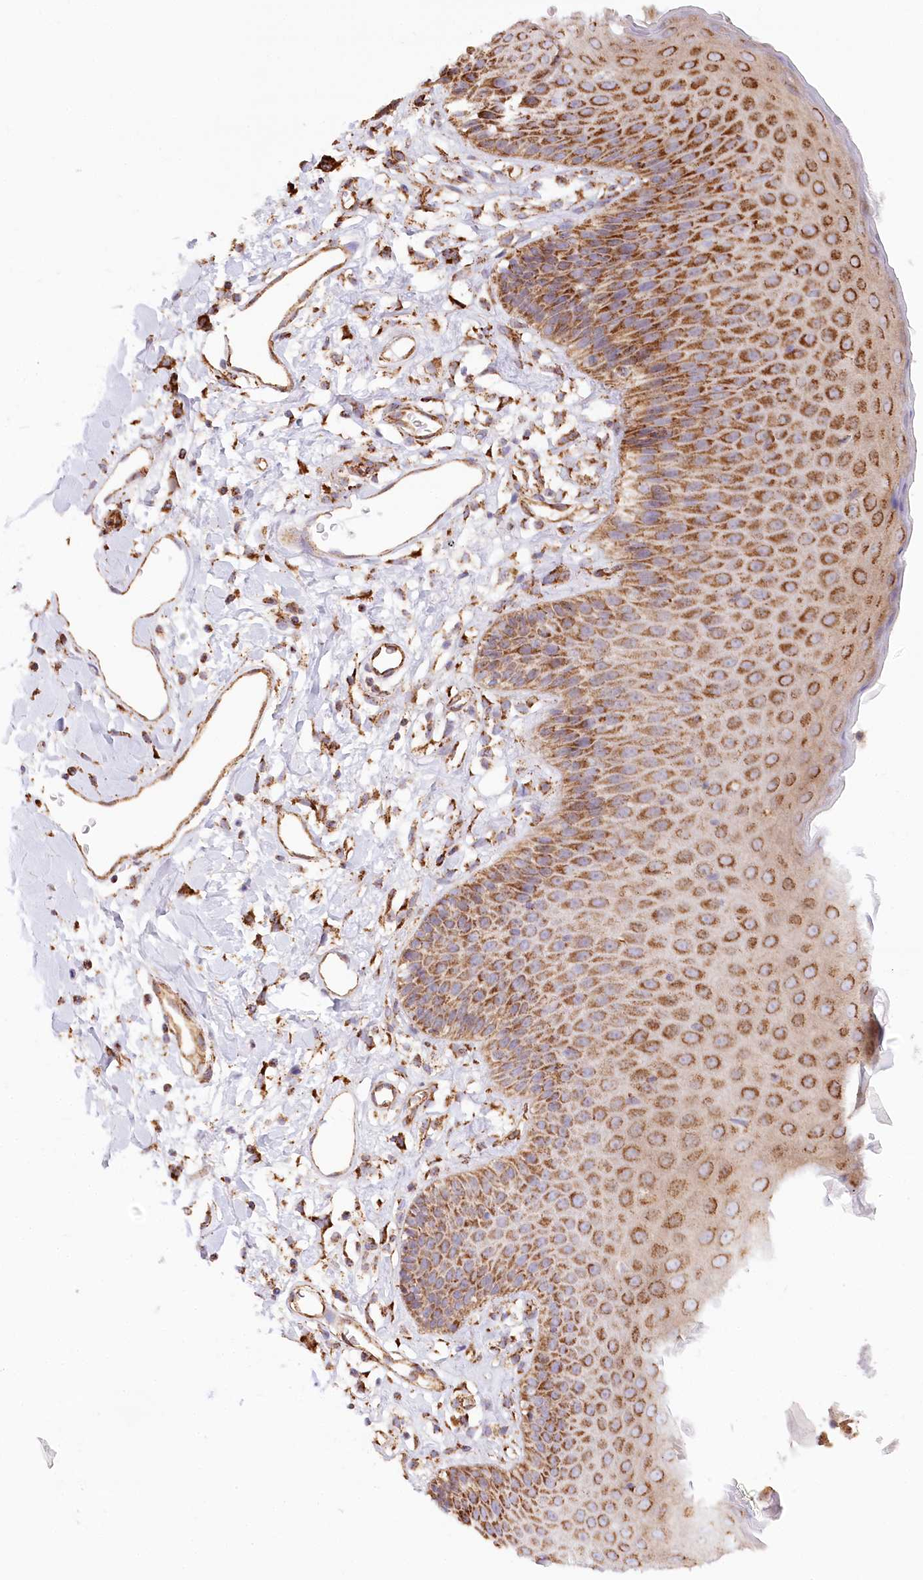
{"staining": {"intensity": "strong", "quantity": ">75%", "location": "cytoplasmic/membranous"}, "tissue": "skin", "cell_type": "Epidermal cells", "image_type": "normal", "snomed": [{"axis": "morphology", "description": "Normal tissue, NOS"}, {"axis": "topography", "description": "Vulva"}], "caption": "High-magnification brightfield microscopy of benign skin stained with DAB (3,3'-diaminobenzidine) (brown) and counterstained with hematoxylin (blue). epidermal cells exhibit strong cytoplasmic/membranous staining is present in about>75% of cells.", "gene": "UMPS", "patient": {"sex": "female", "age": 68}}